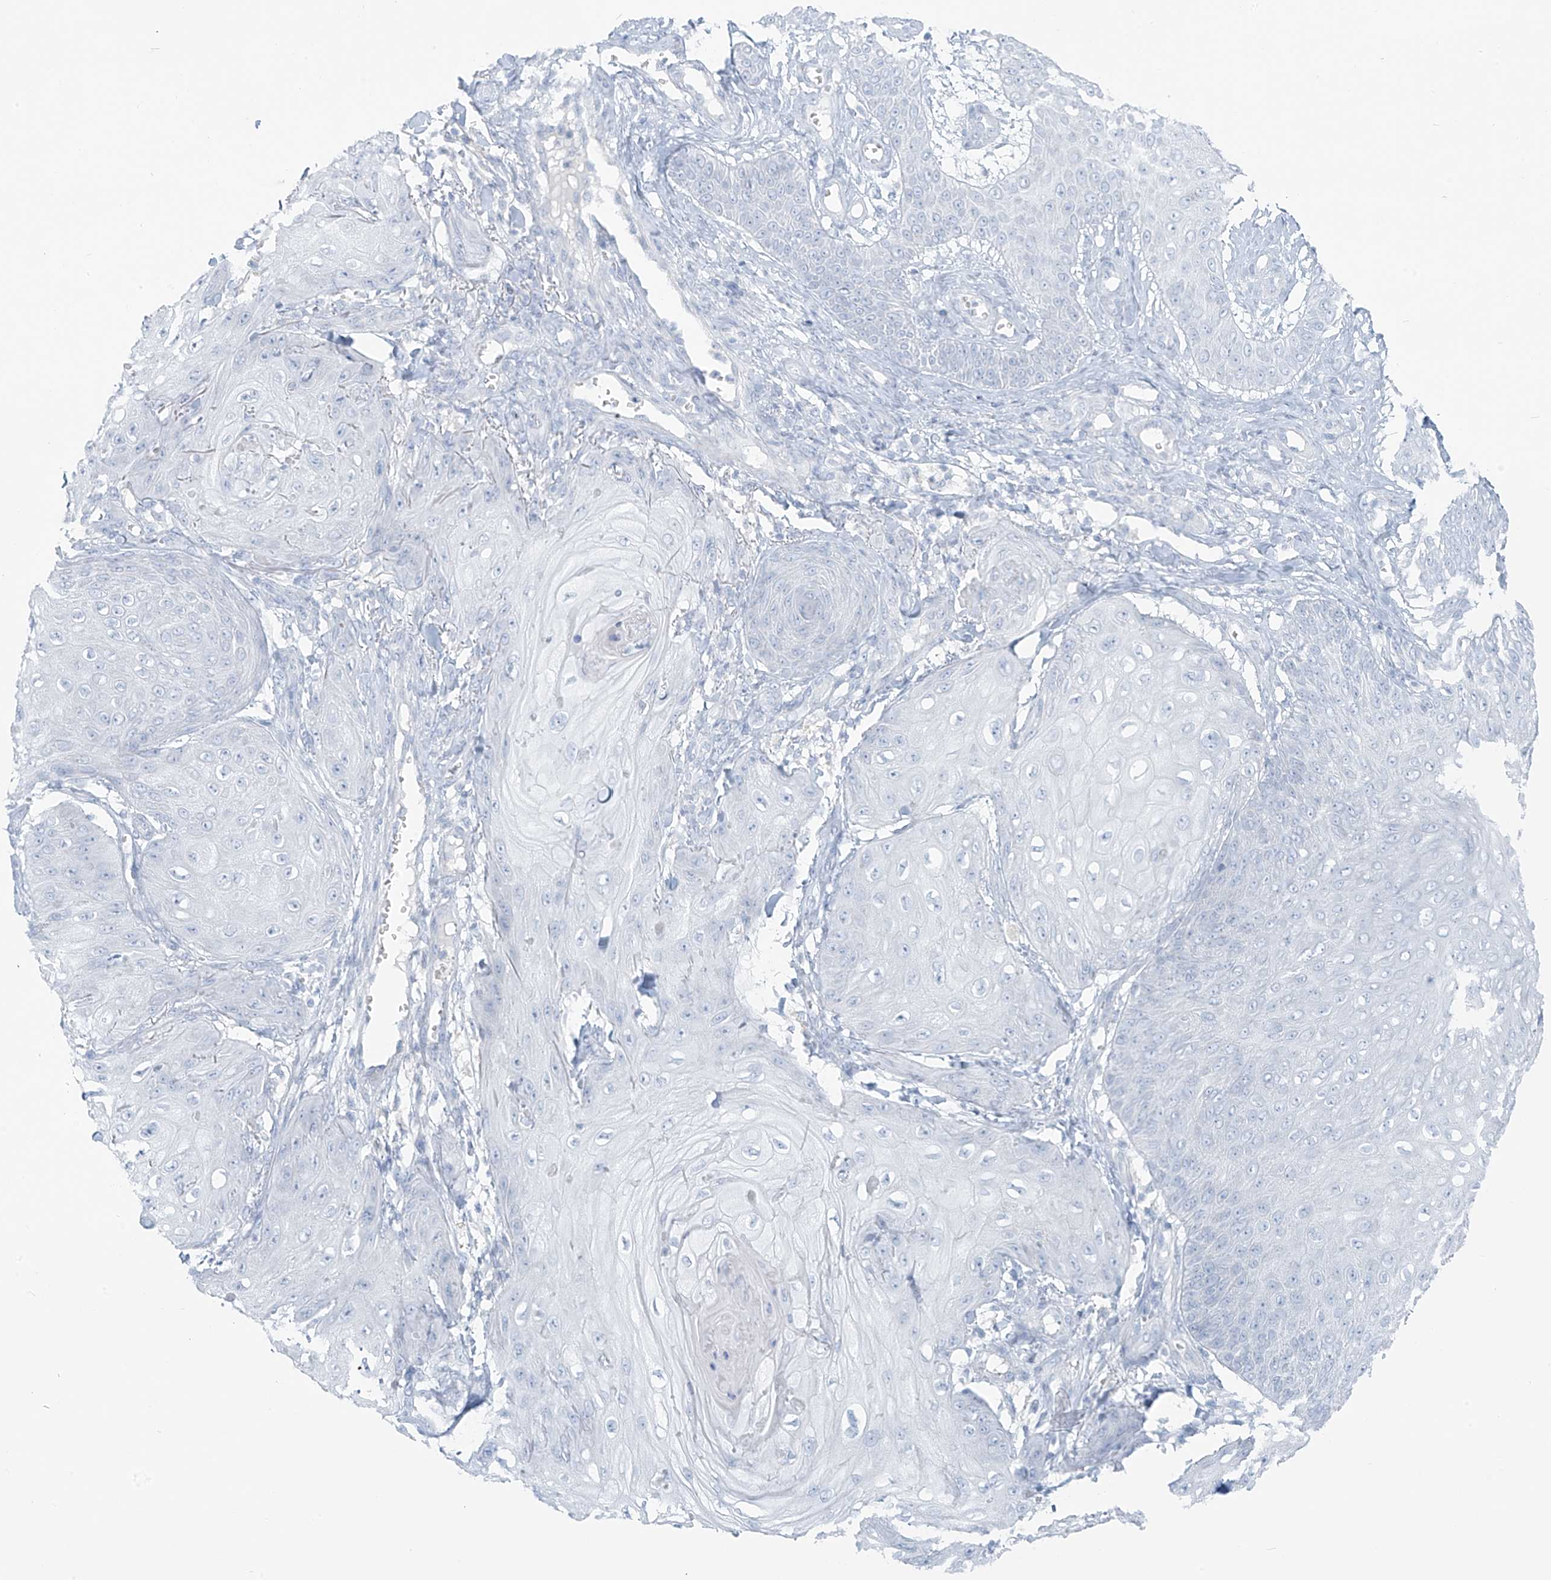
{"staining": {"intensity": "negative", "quantity": "none", "location": "none"}, "tissue": "skin cancer", "cell_type": "Tumor cells", "image_type": "cancer", "snomed": [{"axis": "morphology", "description": "Squamous cell carcinoma, NOS"}, {"axis": "topography", "description": "Skin"}], "caption": "Squamous cell carcinoma (skin) was stained to show a protein in brown. There is no significant expression in tumor cells. (DAB immunohistochemistry (IHC), high magnification).", "gene": "SLC25A43", "patient": {"sex": "male", "age": 74}}